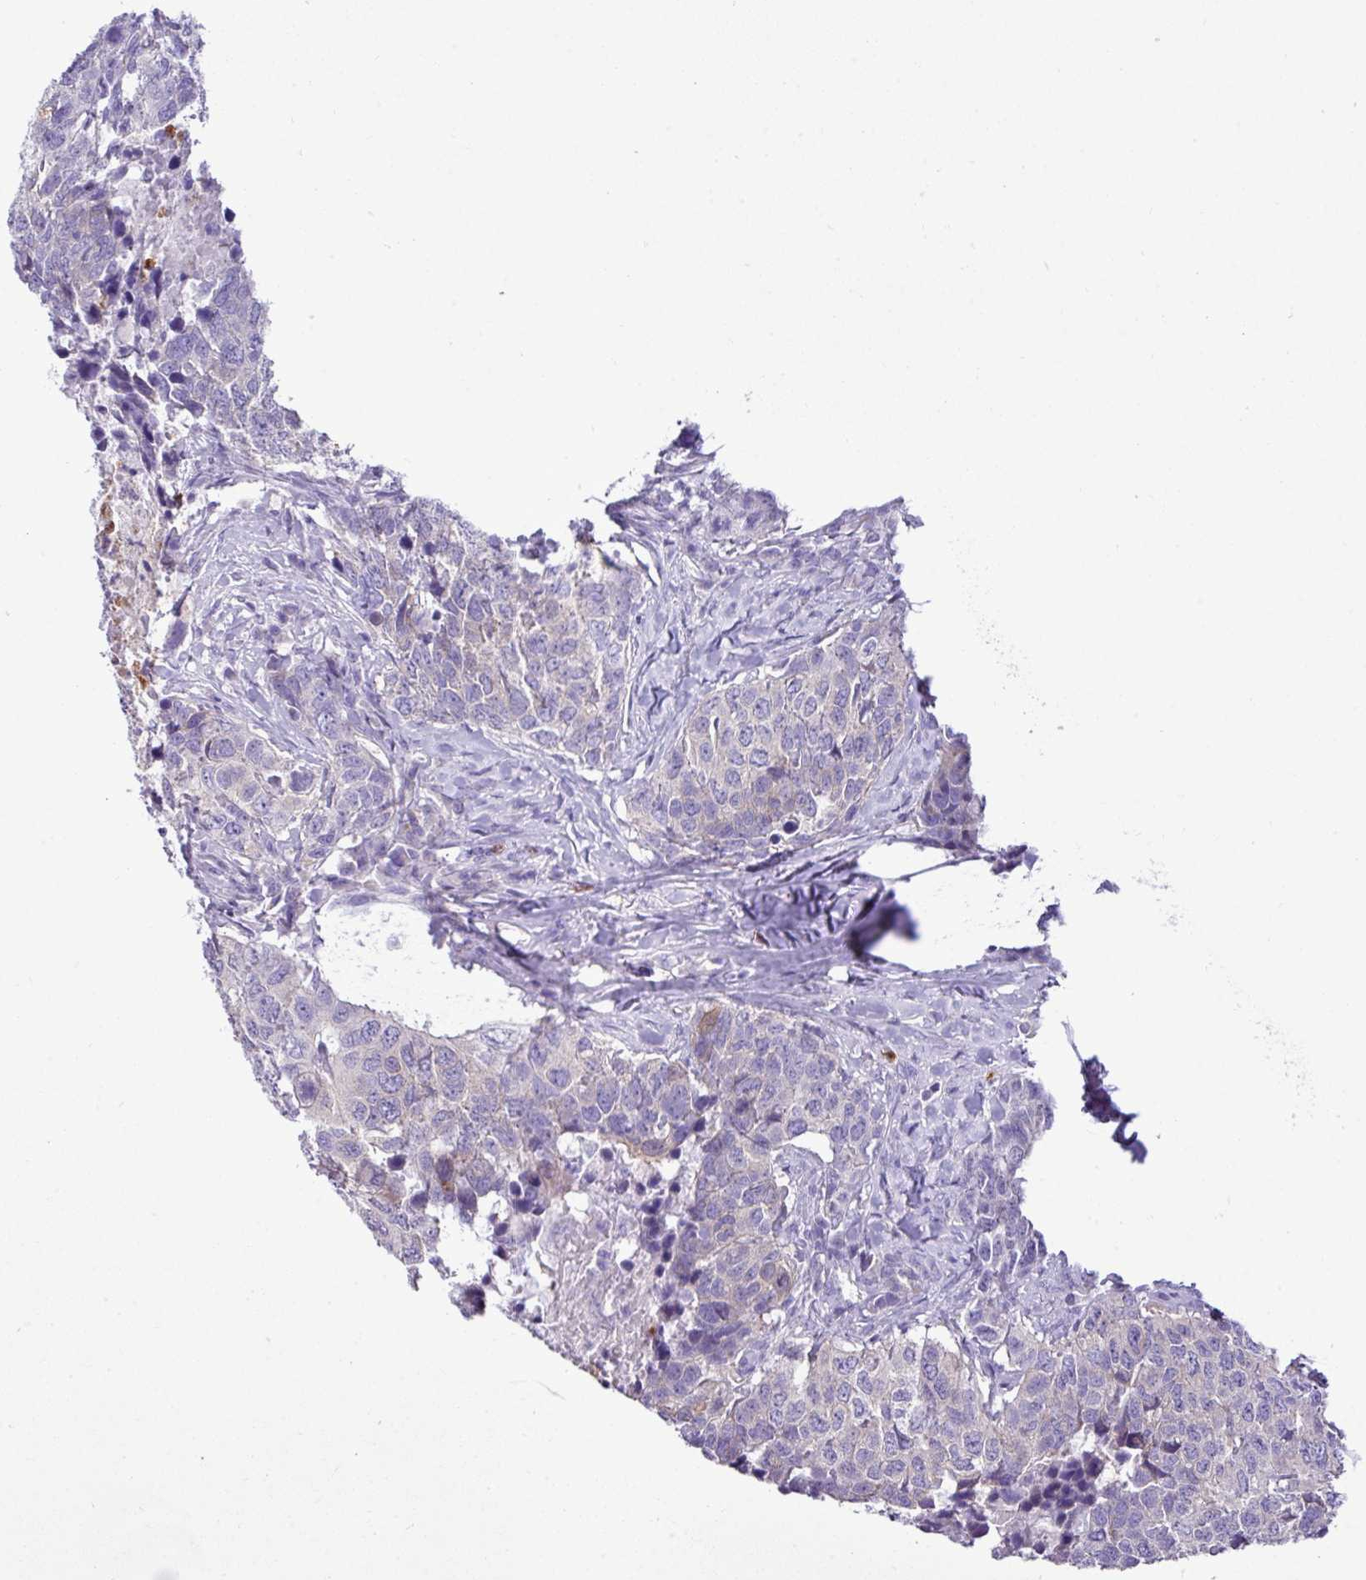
{"staining": {"intensity": "negative", "quantity": "none", "location": "none"}, "tissue": "head and neck cancer", "cell_type": "Tumor cells", "image_type": "cancer", "snomed": [{"axis": "morphology", "description": "Normal tissue, NOS"}, {"axis": "morphology", "description": "Squamous cell carcinoma, NOS"}, {"axis": "topography", "description": "Skeletal muscle"}, {"axis": "topography", "description": "Vascular tissue"}, {"axis": "topography", "description": "Peripheral nerve tissue"}, {"axis": "topography", "description": "Head-Neck"}], "caption": "Immunohistochemical staining of human head and neck squamous cell carcinoma displays no significant expression in tumor cells. Nuclei are stained in blue.", "gene": "ZSCAN5A", "patient": {"sex": "male", "age": 66}}